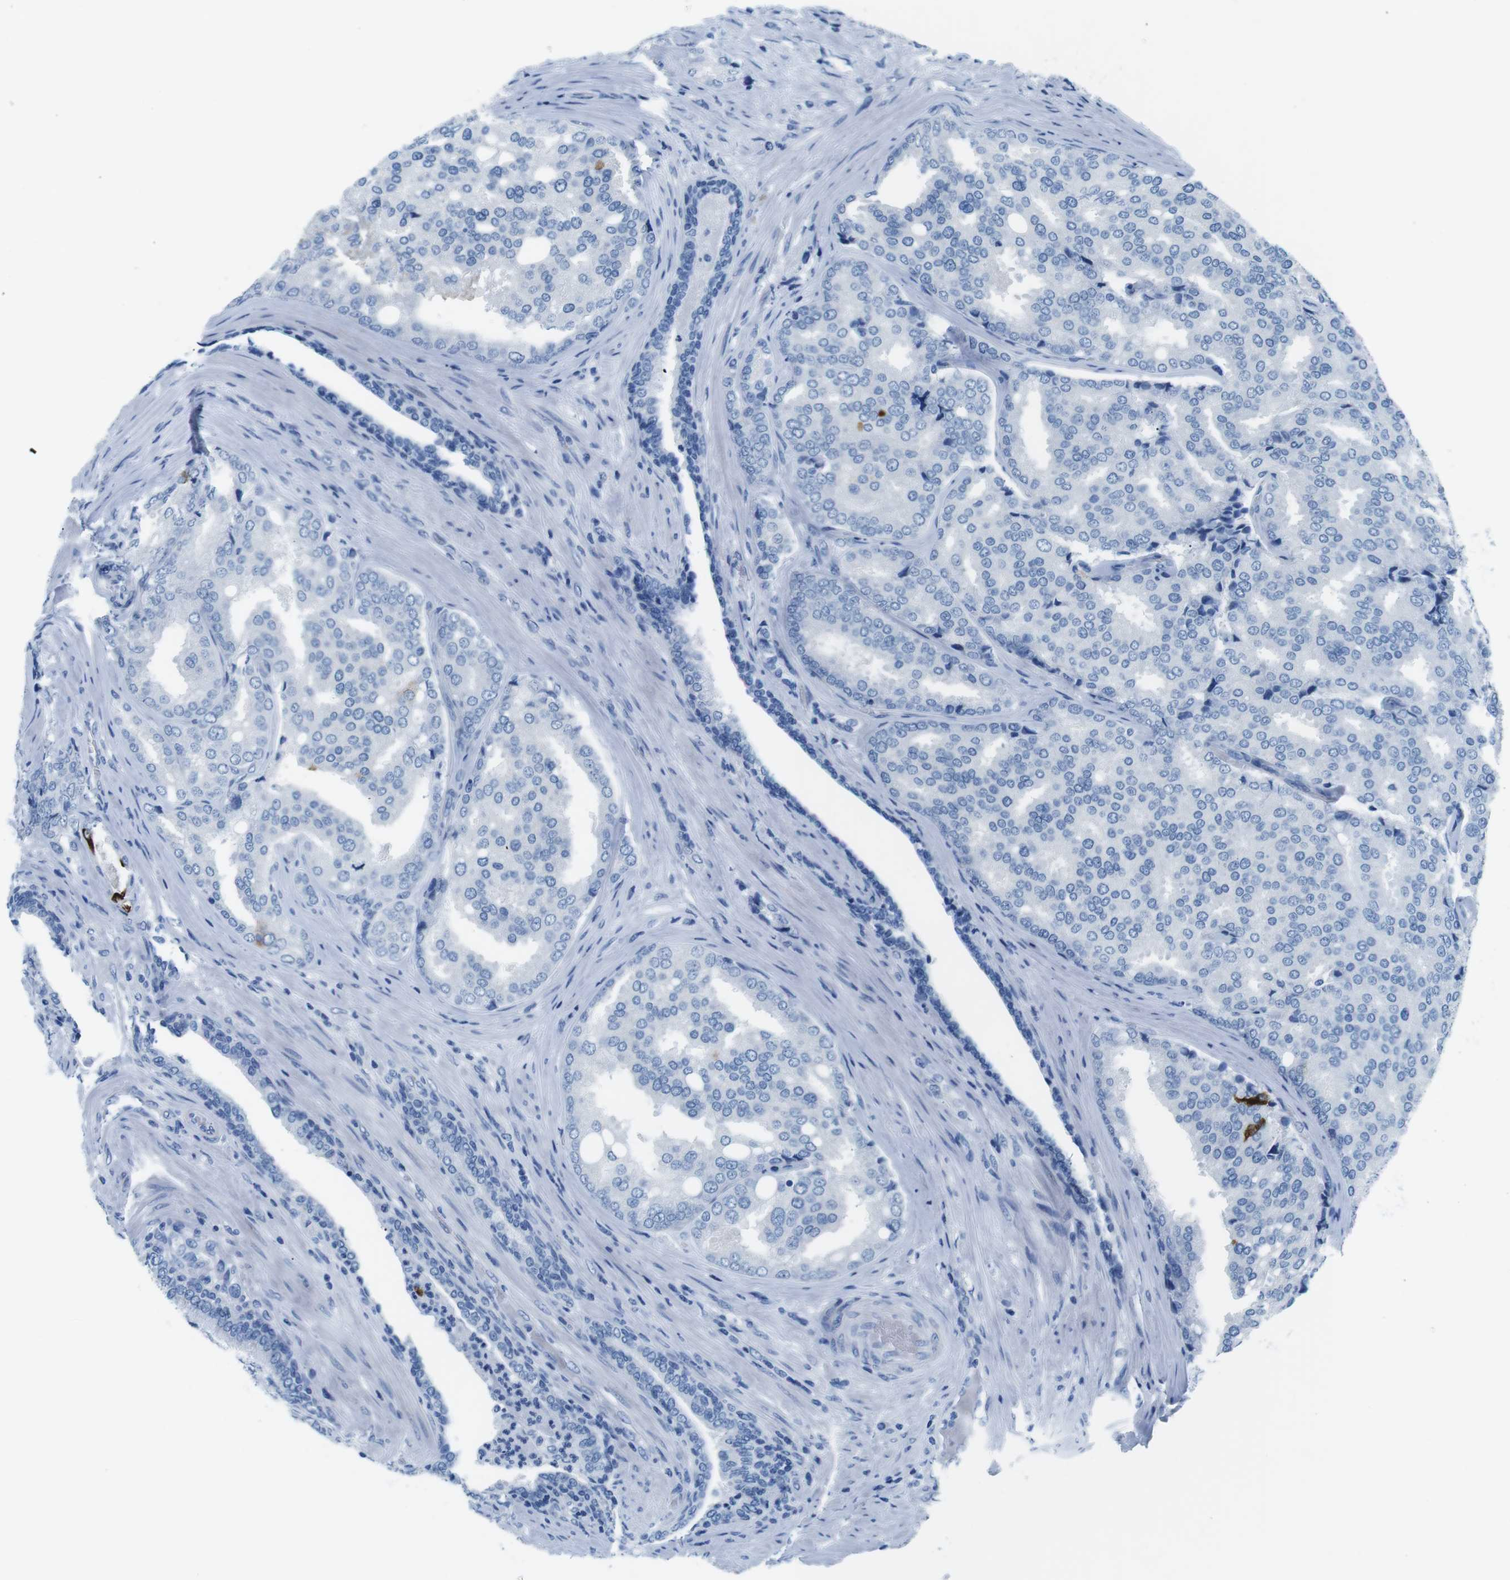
{"staining": {"intensity": "negative", "quantity": "none", "location": "none"}, "tissue": "prostate cancer", "cell_type": "Tumor cells", "image_type": "cancer", "snomed": [{"axis": "morphology", "description": "Adenocarcinoma, High grade"}, {"axis": "topography", "description": "Prostate"}], "caption": "Micrograph shows no protein staining in tumor cells of adenocarcinoma (high-grade) (prostate) tissue. Nuclei are stained in blue.", "gene": "MUC2", "patient": {"sex": "male", "age": 50}}